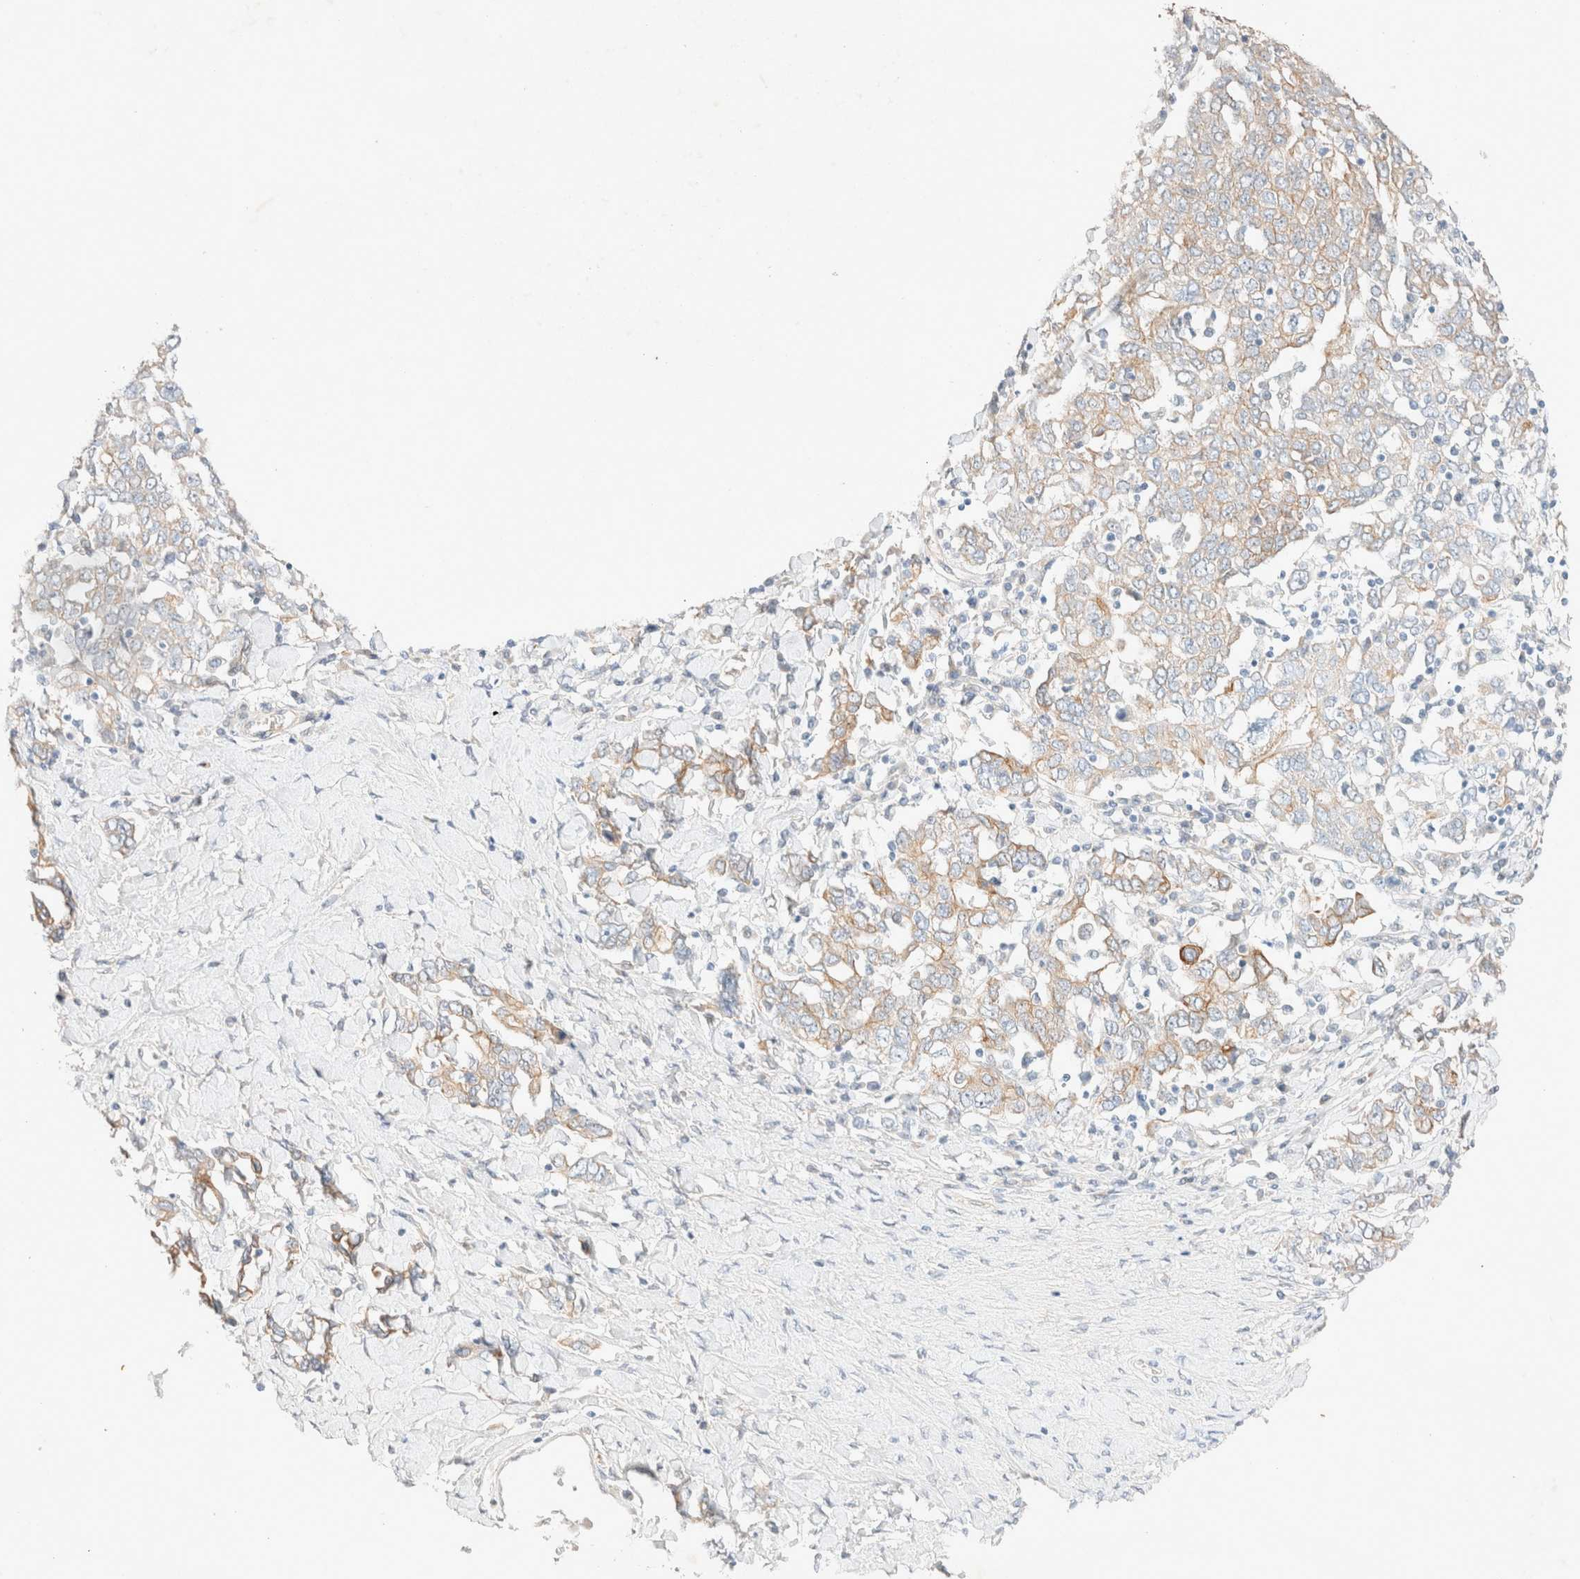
{"staining": {"intensity": "moderate", "quantity": "25%-75%", "location": "cytoplasmic/membranous"}, "tissue": "ovarian cancer", "cell_type": "Tumor cells", "image_type": "cancer", "snomed": [{"axis": "morphology", "description": "Carcinoma, endometroid"}, {"axis": "topography", "description": "Ovary"}], "caption": "Brown immunohistochemical staining in ovarian cancer shows moderate cytoplasmic/membranous expression in approximately 25%-75% of tumor cells.", "gene": "CSNK1E", "patient": {"sex": "female", "age": 62}}